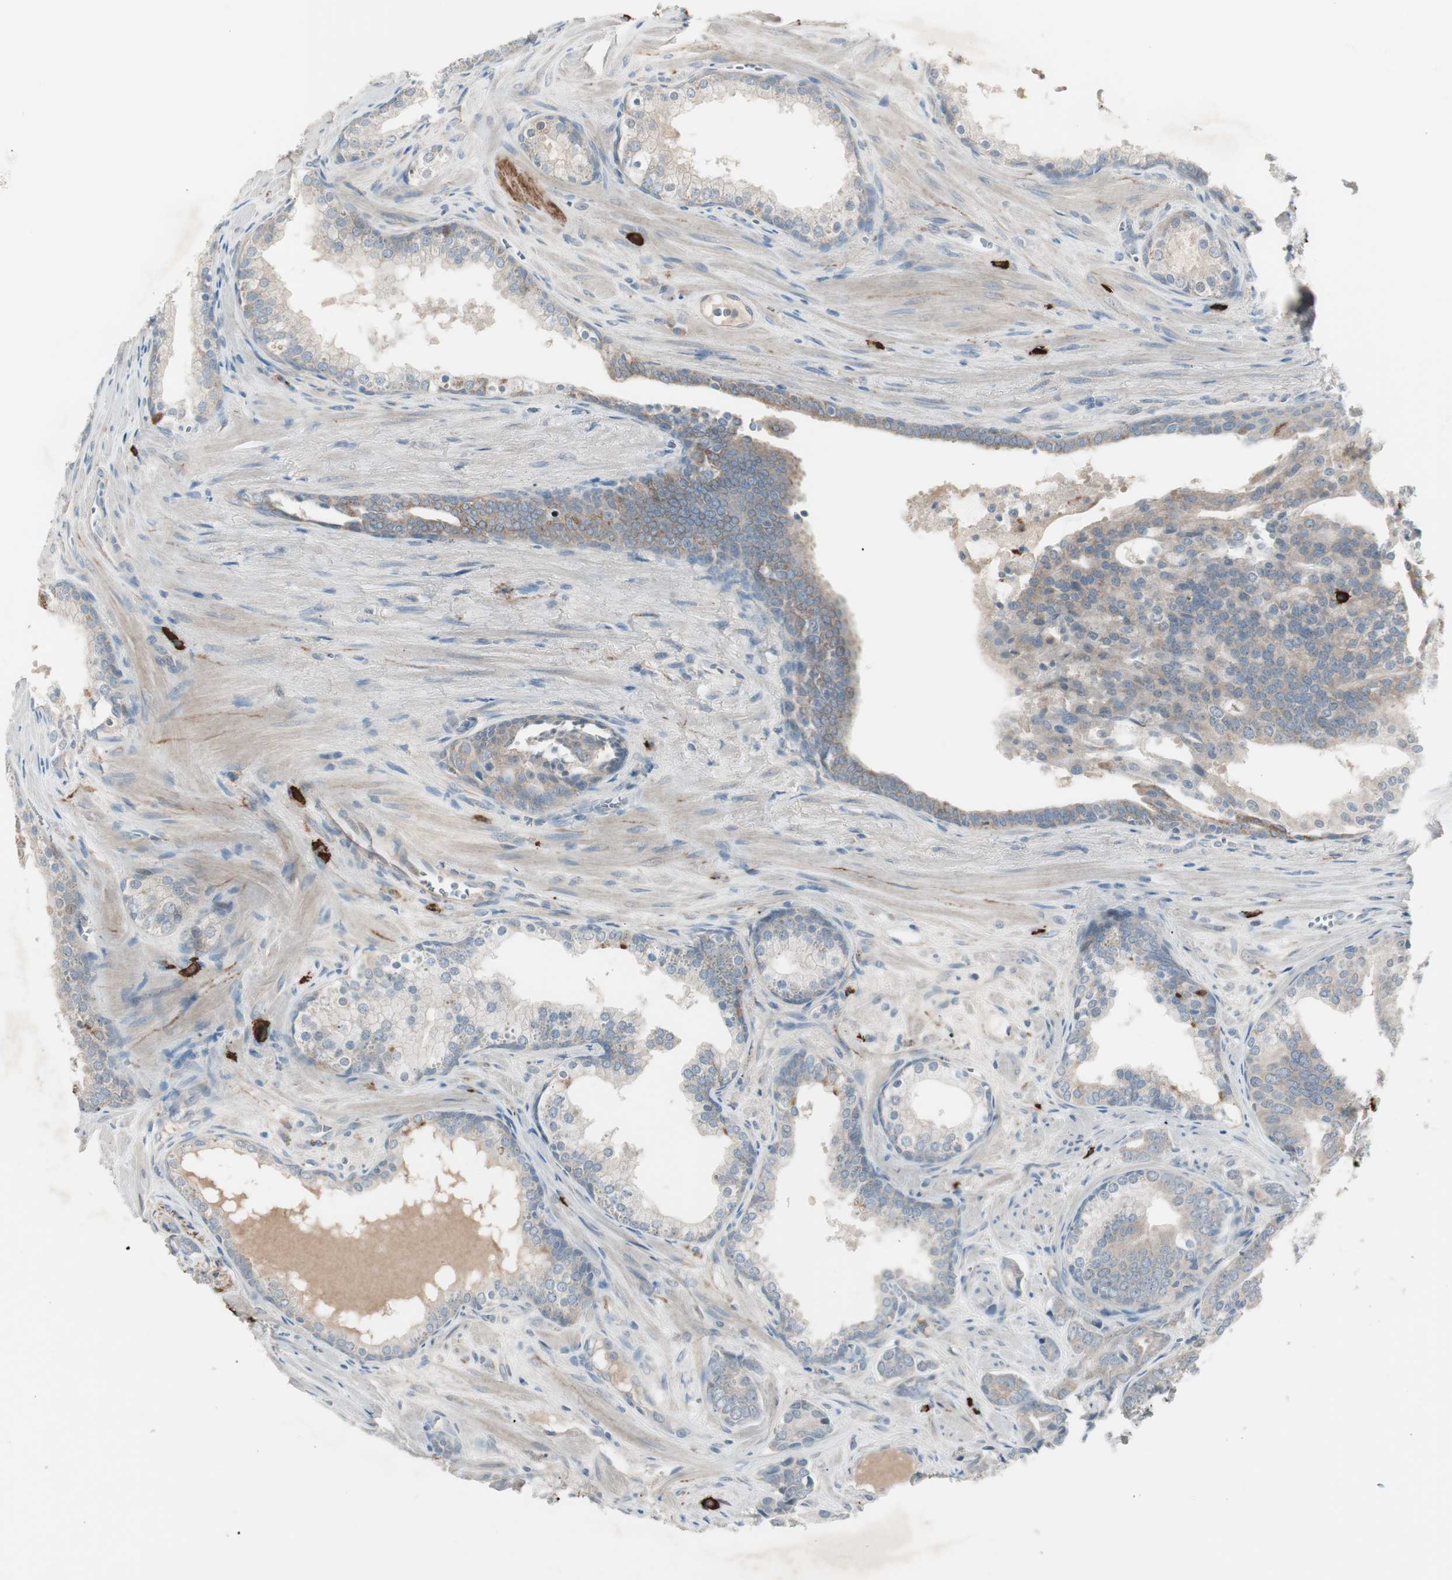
{"staining": {"intensity": "weak", "quantity": ">75%", "location": "cytoplasmic/membranous"}, "tissue": "prostate cancer", "cell_type": "Tumor cells", "image_type": "cancer", "snomed": [{"axis": "morphology", "description": "Adenocarcinoma, Low grade"}, {"axis": "topography", "description": "Prostate"}], "caption": "Immunohistochemistry (IHC) image of human adenocarcinoma (low-grade) (prostate) stained for a protein (brown), which shows low levels of weak cytoplasmic/membranous expression in approximately >75% of tumor cells.", "gene": "MAPRE3", "patient": {"sex": "male", "age": 58}}